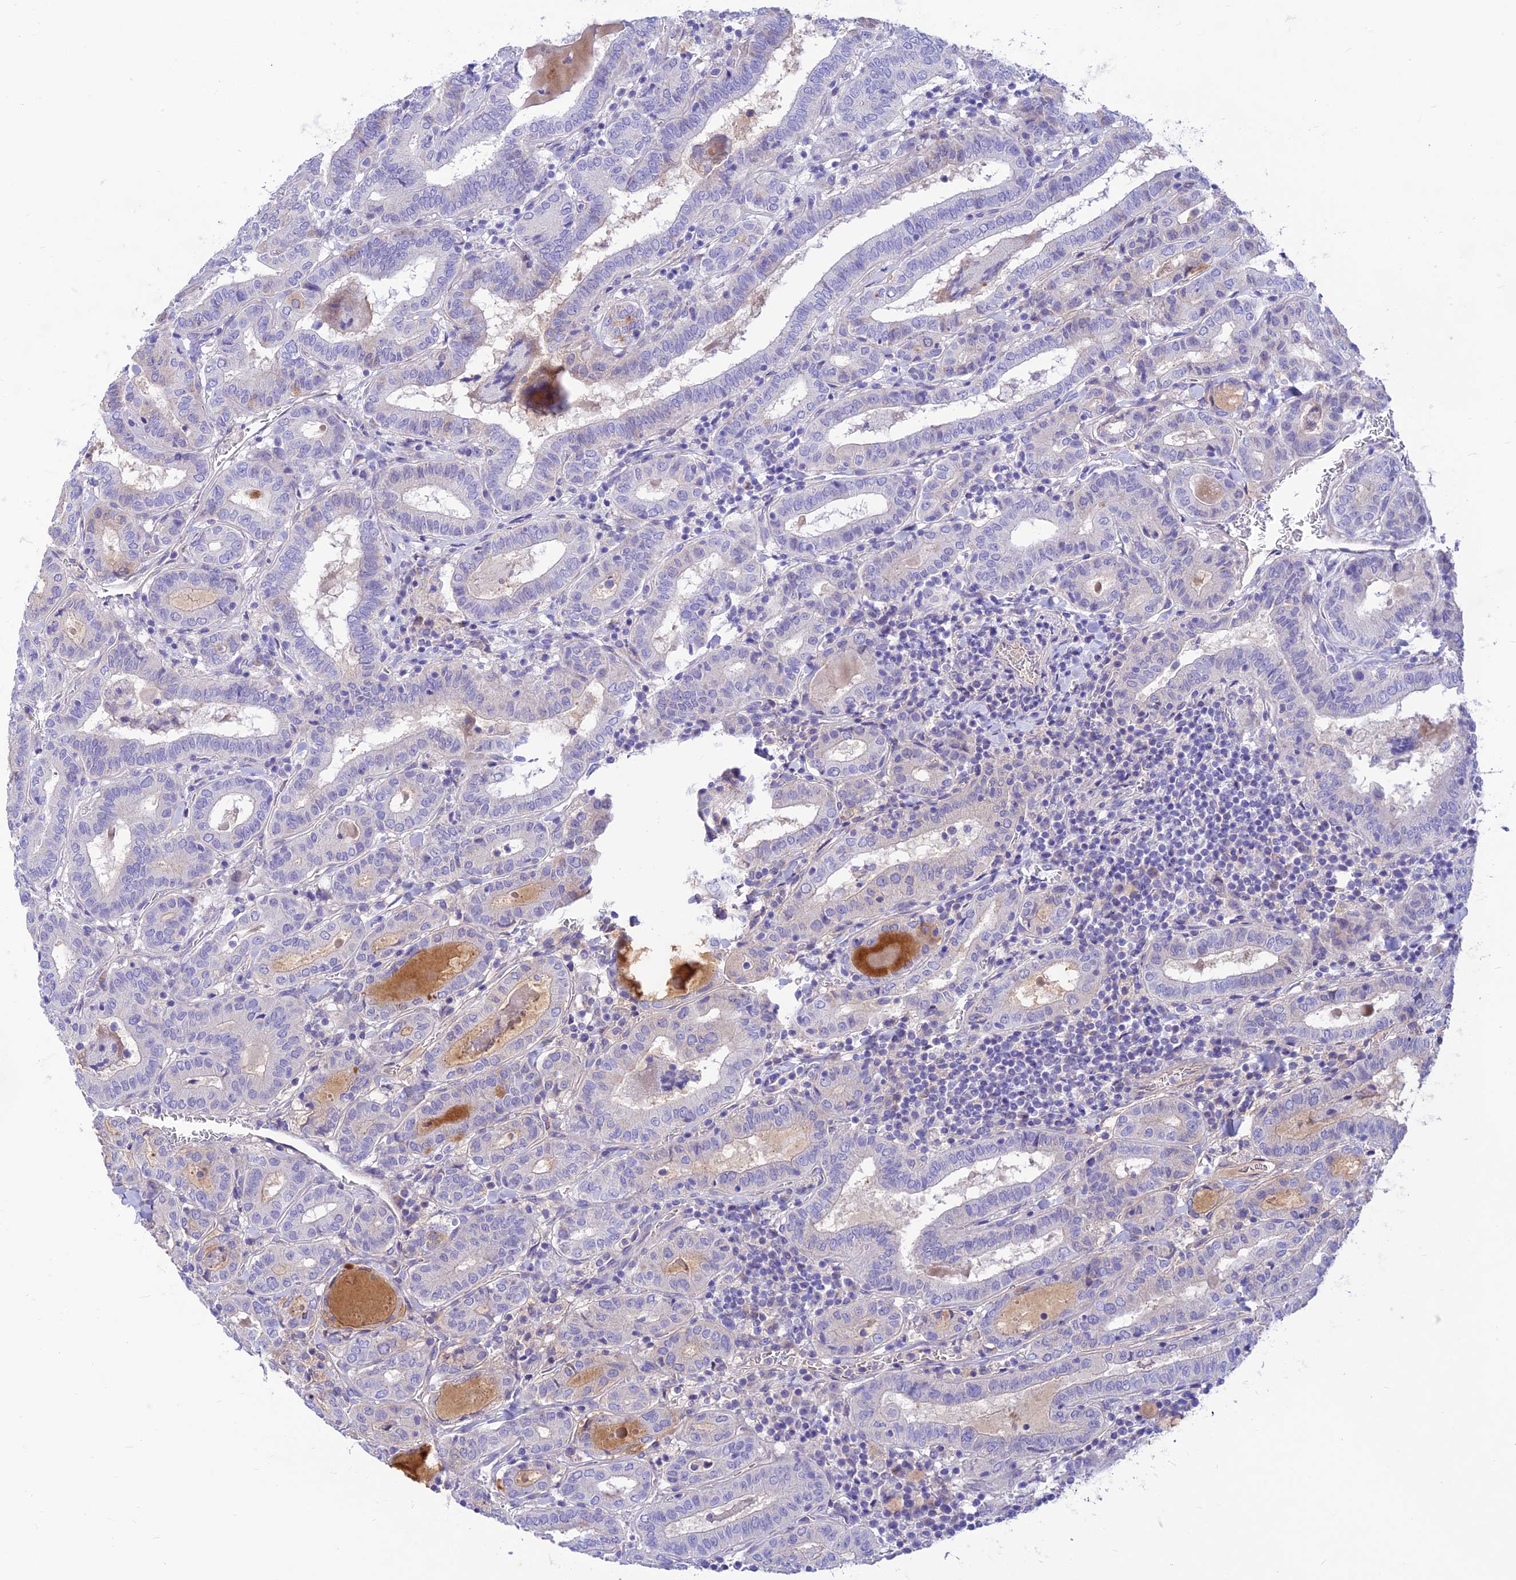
{"staining": {"intensity": "negative", "quantity": "none", "location": "none"}, "tissue": "thyroid cancer", "cell_type": "Tumor cells", "image_type": "cancer", "snomed": [{"axis": "morphology", "description": "Papillary adenocarcinoma, NOS"}, {"axis": "topography", "description": "Thyroid gland"}], "caption": "Micrograph shows no significant protein expression in tumor cells of papillary adenocarcinoma (thyroid). (DAB immunohistochemistry with hematoxylin counter stain).", "gene": "FAM186B", "patient": {"sex": "female", "age": 72}}